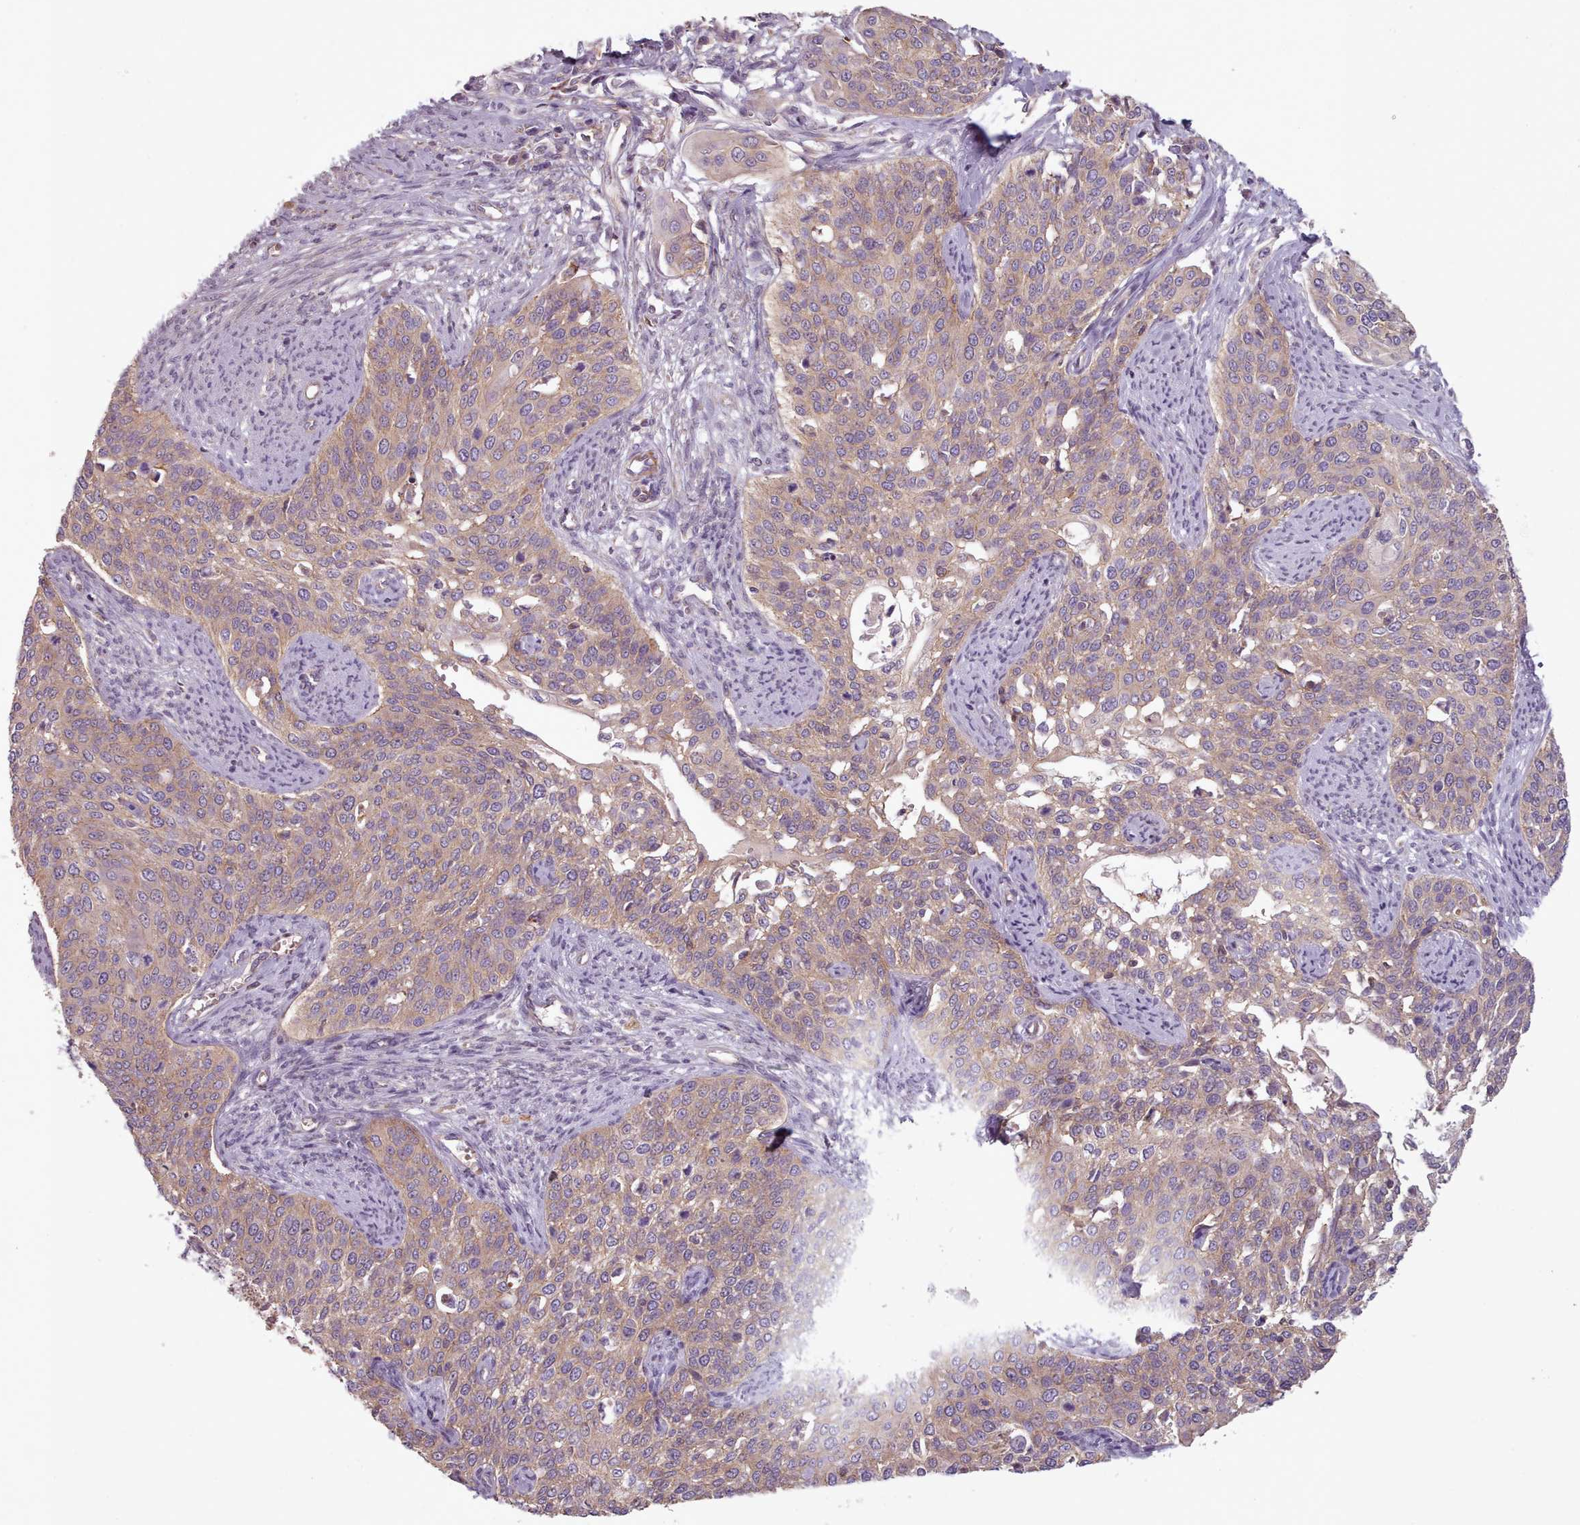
{"staining": {"intensity": "weak", "quantity": ">75%", "location": "cytoplasmic/membranous"}, "tissue": "cervical cancer", "cell_type": "Tumor cells", "image_type": "cancer", "snomed": [{"axis": "morphology", "description": "Squamous cell carcinoma, NOS"}, {"axis": "topography", "description": "Cervix"}], "caption": "Cervical squamous cell carcinoma tissue displays weak cytoplasmic/membranous expression in about >75% of tumor cells", "gene": "NT5DC2", "patient": {"sex": "female", "age": 44}}